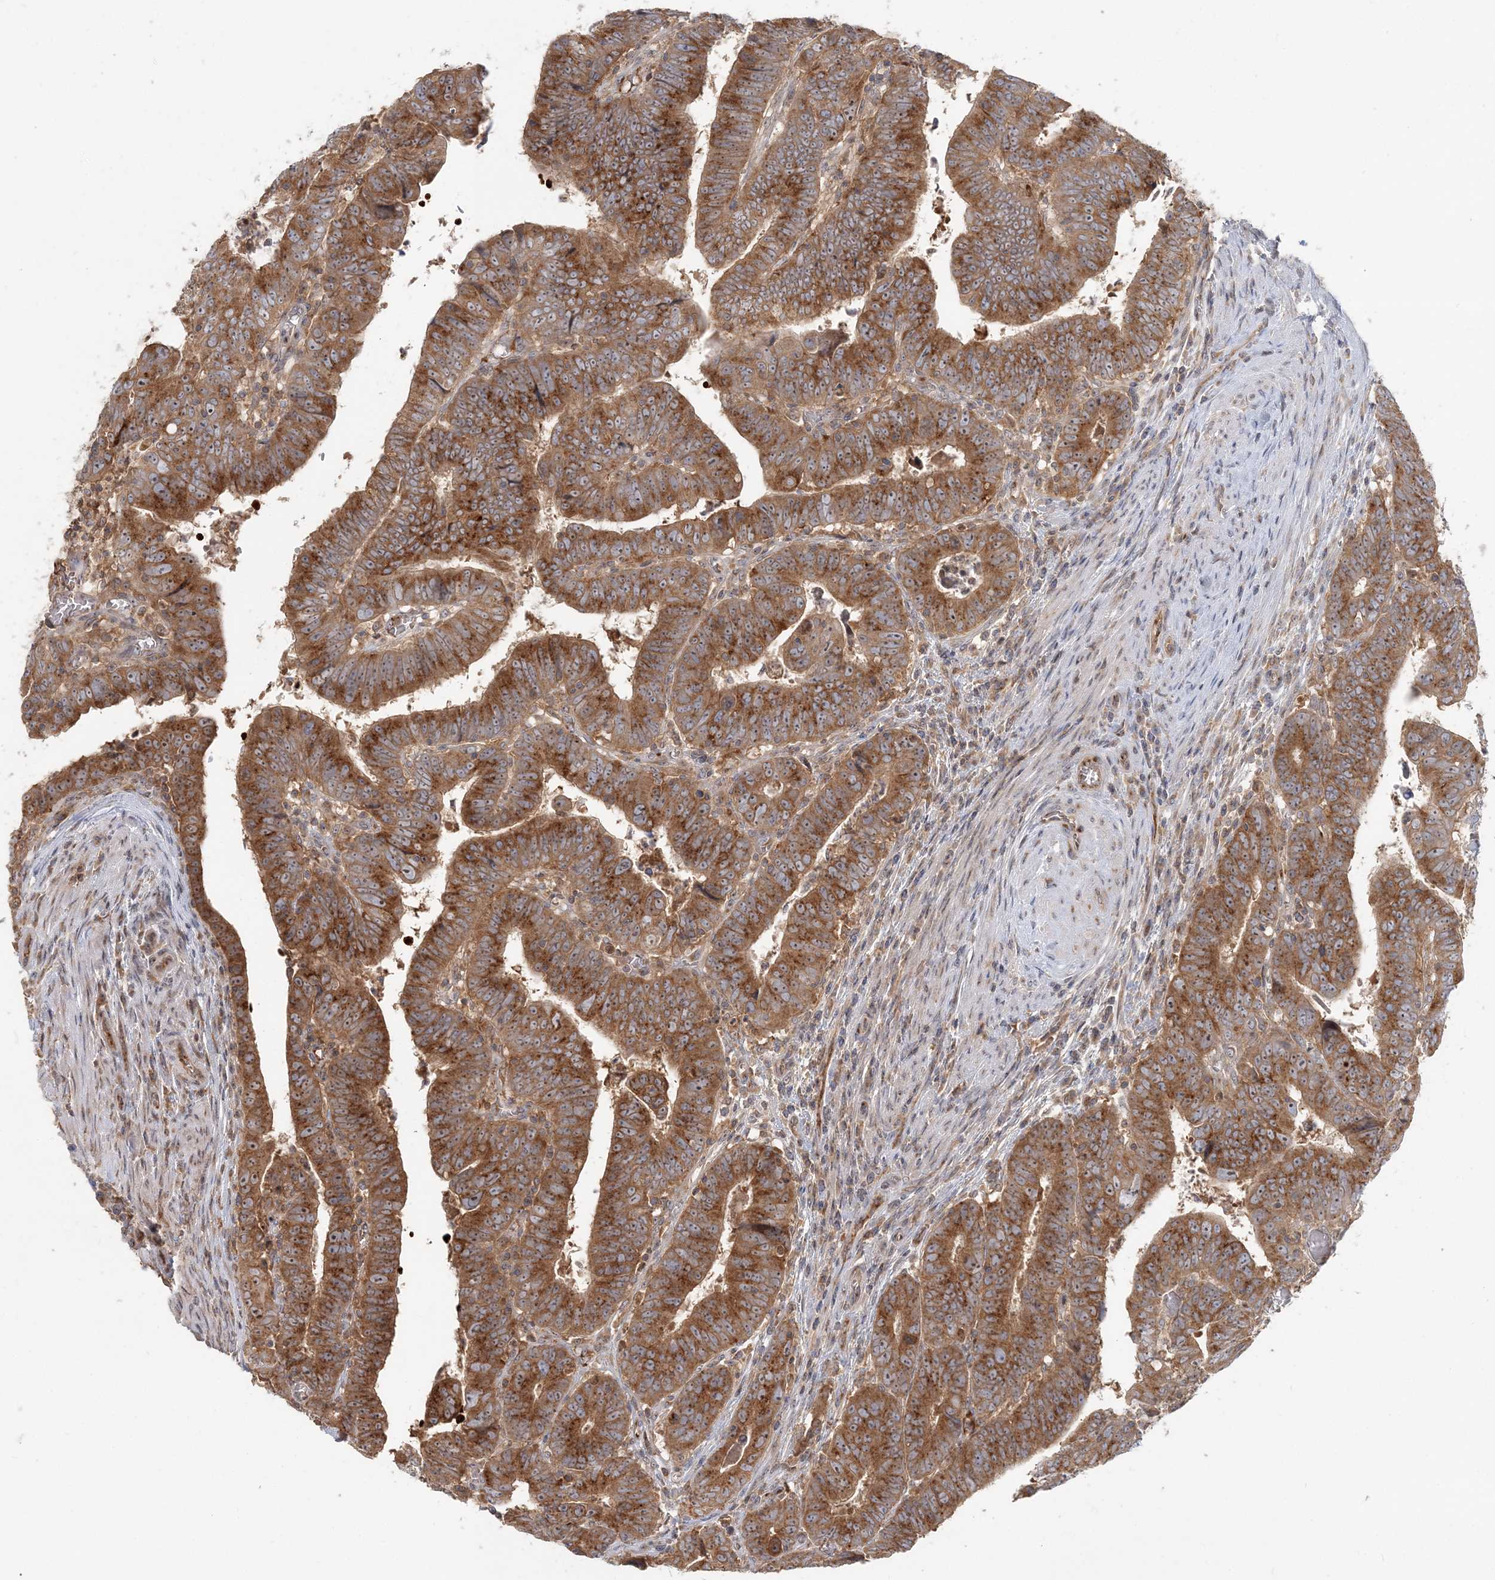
{"staining": {"intensity": "strong", "quantity": ">75%", "location": "cytoplasmic/membranous"}, "tissue": "colorectal cancer", "cell_type": "Tumor cells", "image_type": "cancer", "snomed": [{"axis": "morphology", "description": "Normal tissue, NOS"}, {"axis": "morphology", "description": "Adenocarcinoma, NOS"}, {"axis": "topography", "description": "Rectum"}], "caption": "A brown stain shows strong cytoplasmic/membranous expression of a protein in colorectal cancer tumor cells. The staining is performed using DAB (3,3'-diaminobenzidine) brown chromogen to label protein expression. The nuclei are counter-stained blue using hematoxylin.", "gene": "AP1AR", "patient": {"sex": "female", "age": 65}}